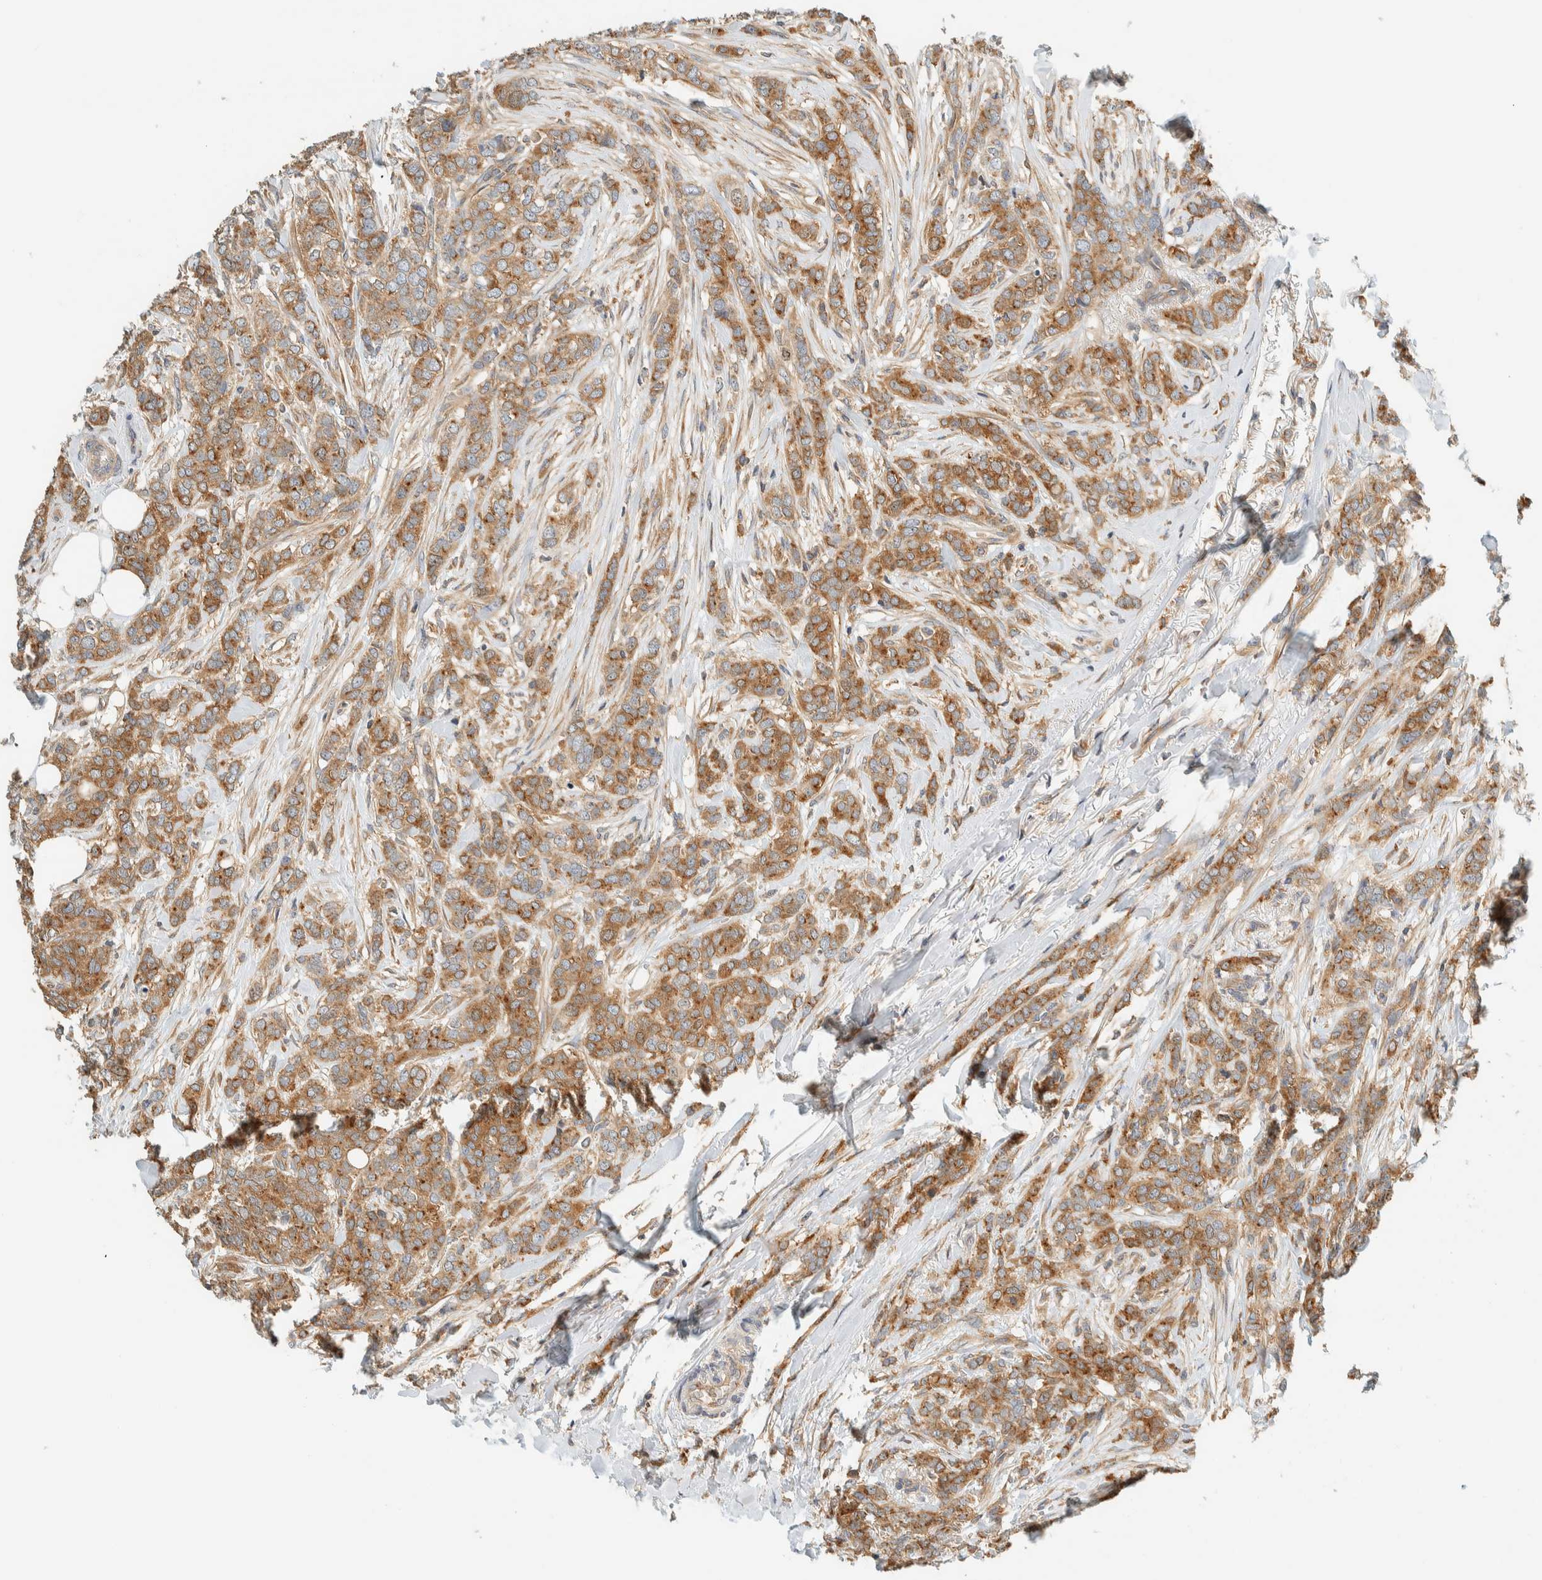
{"staining": {"intensity": "moderate", "quantity": ">75%", "location": "cytoplasmic/membranous"}, "tissue": "breast cancer", "cell_type": "Tumor cells", "image_type": "cancer", "snomed": [{"axis": "morphology", "description": "Lobular carcinoma"}, {"axis": "topography", "description": "Skin"}, {"axis": "topography", "description": "Breast"}], "caption": "Immunohistochemistry of human lobular carcinoma (breast) exhibits medium levels of moderate cytoplasmic/membranous positivity in approximately >75% of tumor cells.", "gene": "ARFGEF1", "patient": {"sex": "female", "age": 46}}